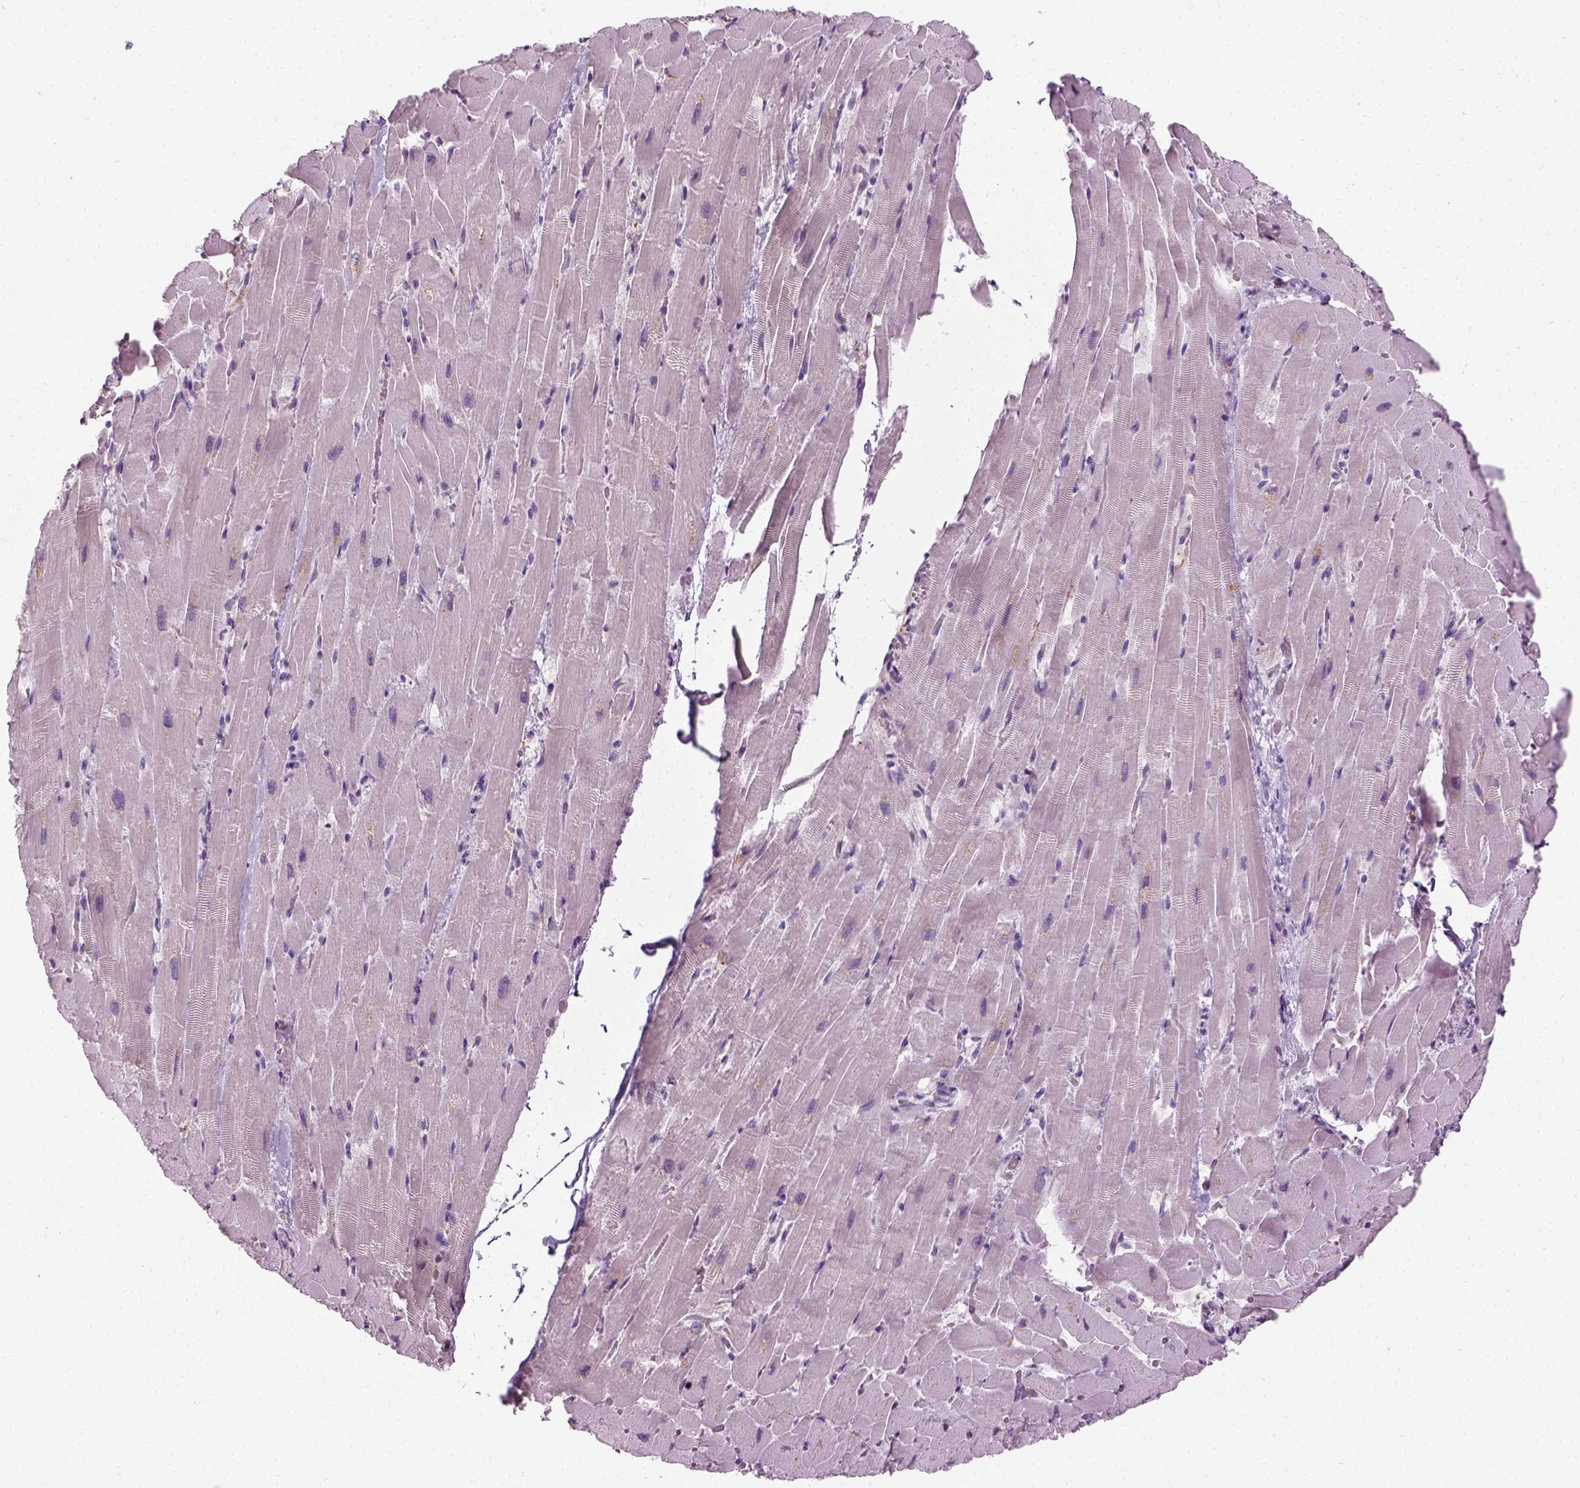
{"staining": {"intensity": "negative", "quantity": "none", "location": "none"}, "tissue": "heart muscle", "cell_type": "Cardiomyocytes", "image_type": "normal", "snomed": [{"axis": "morphology", "description": "Normal tissue, NOS"}, {"axis": "topography", "description": "Heart"}], "caption": "Immunohistochemical staining of unremarkable heart muscle shows no significant staining in cardiomyocytes. The staining was performed using DAB (3,3'-diaminobenzidine) to visualize the protein expression in brown, while the nuclei were stained in blue with hematoxylin (Magnification: 20x).", "gene": "TH", "patient": {"sex": "male", "age": 37}}